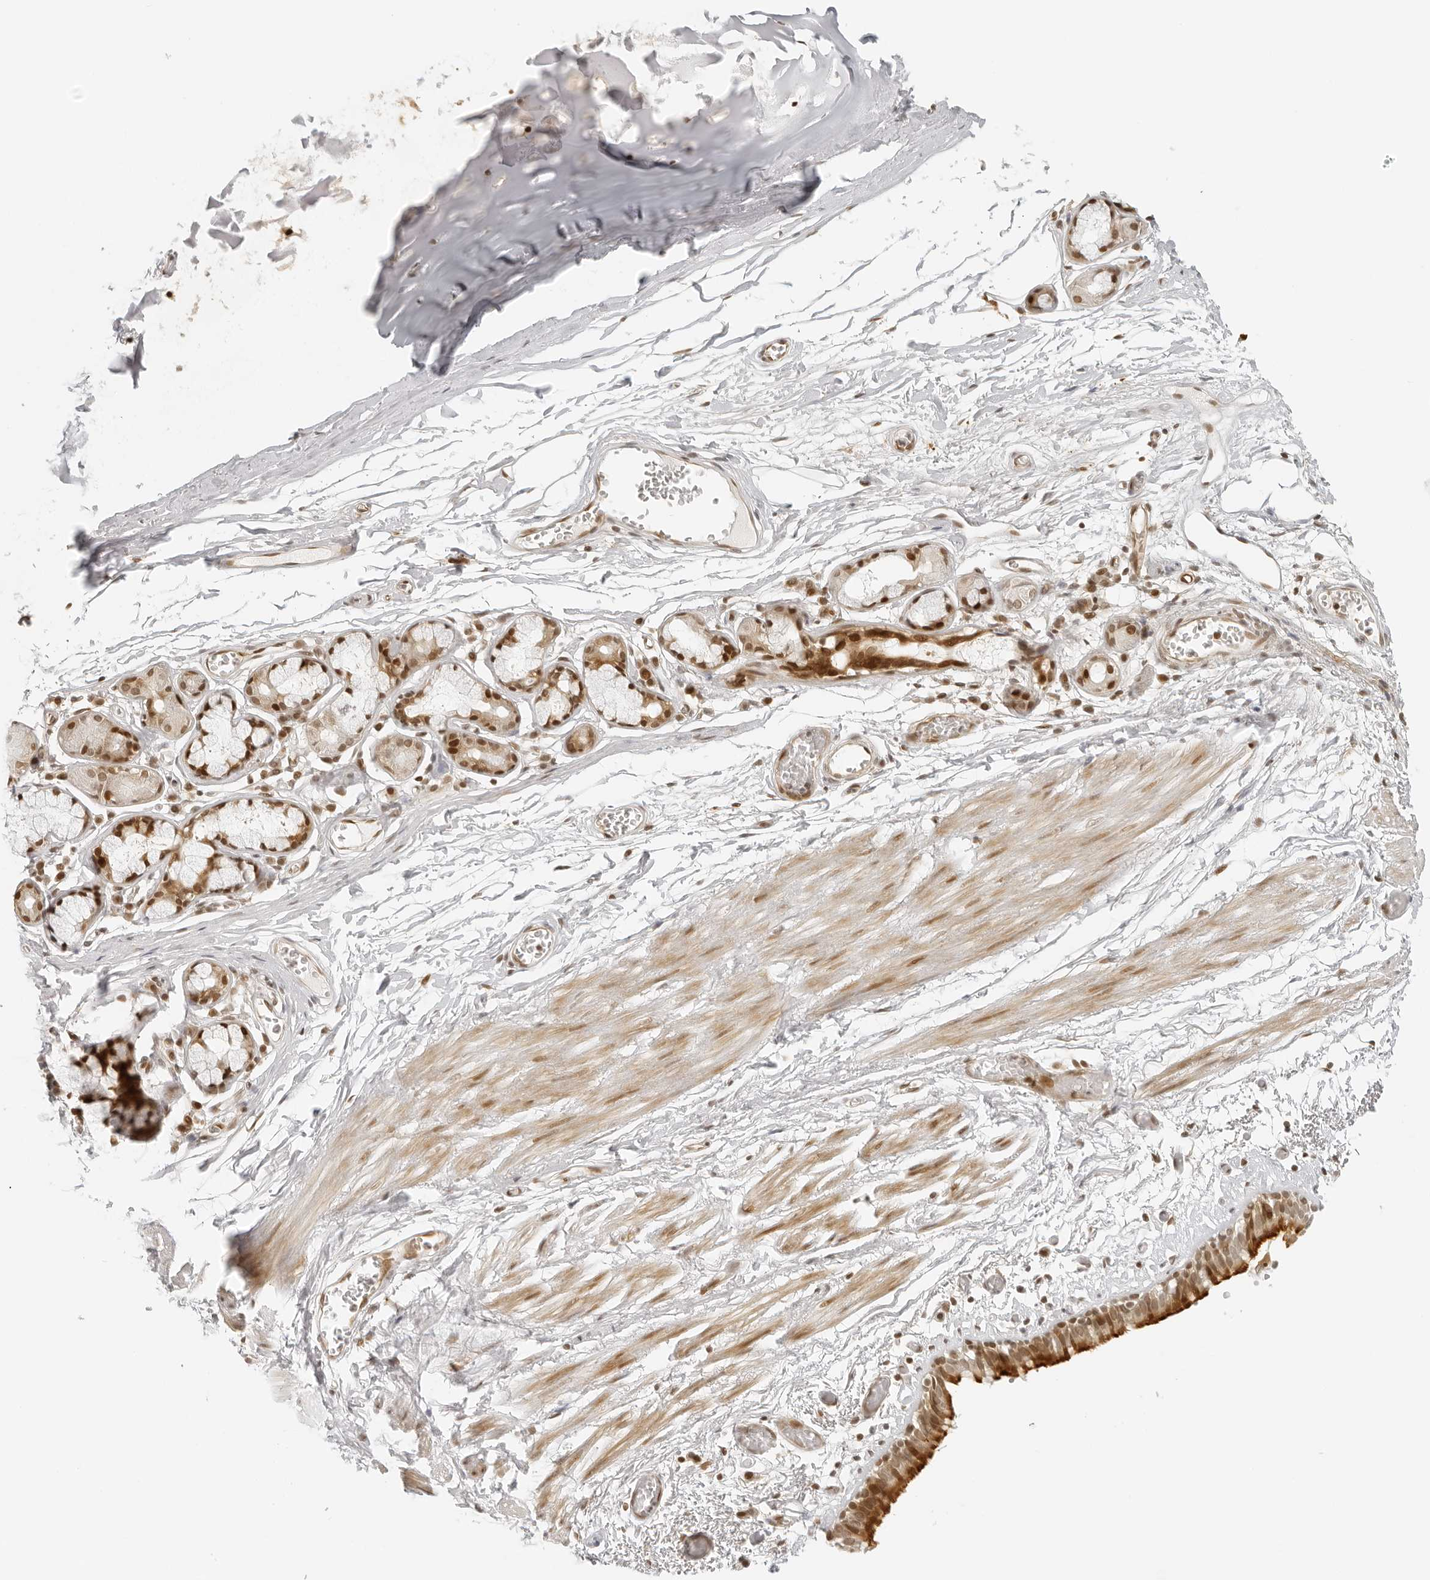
{"staining": {"intensity": "strong", "quantity": ">75%", "location": "cytoplasmic/membranous,nuclear"}, "tissue": "bronchus", "cell_type": "Respiratory epithelial cells", "image_type": "normal", "snomed": [{"axis": "morphology", "description": "Normal tissue, NOS"}, {"axis": "topography", "description": "Bronchus"}, {"axis": "topography", "description": "Lung"}], "caption": "Immunohistochemistry (IHC) (DAB) staining of normal bronchus shows strong cytoplasmic/membranous,nuclear protein staining in about >75% of respiratory epithelial cells.", "gene": "ZNF407", "patient": {"sex": "male", "age": 56}}